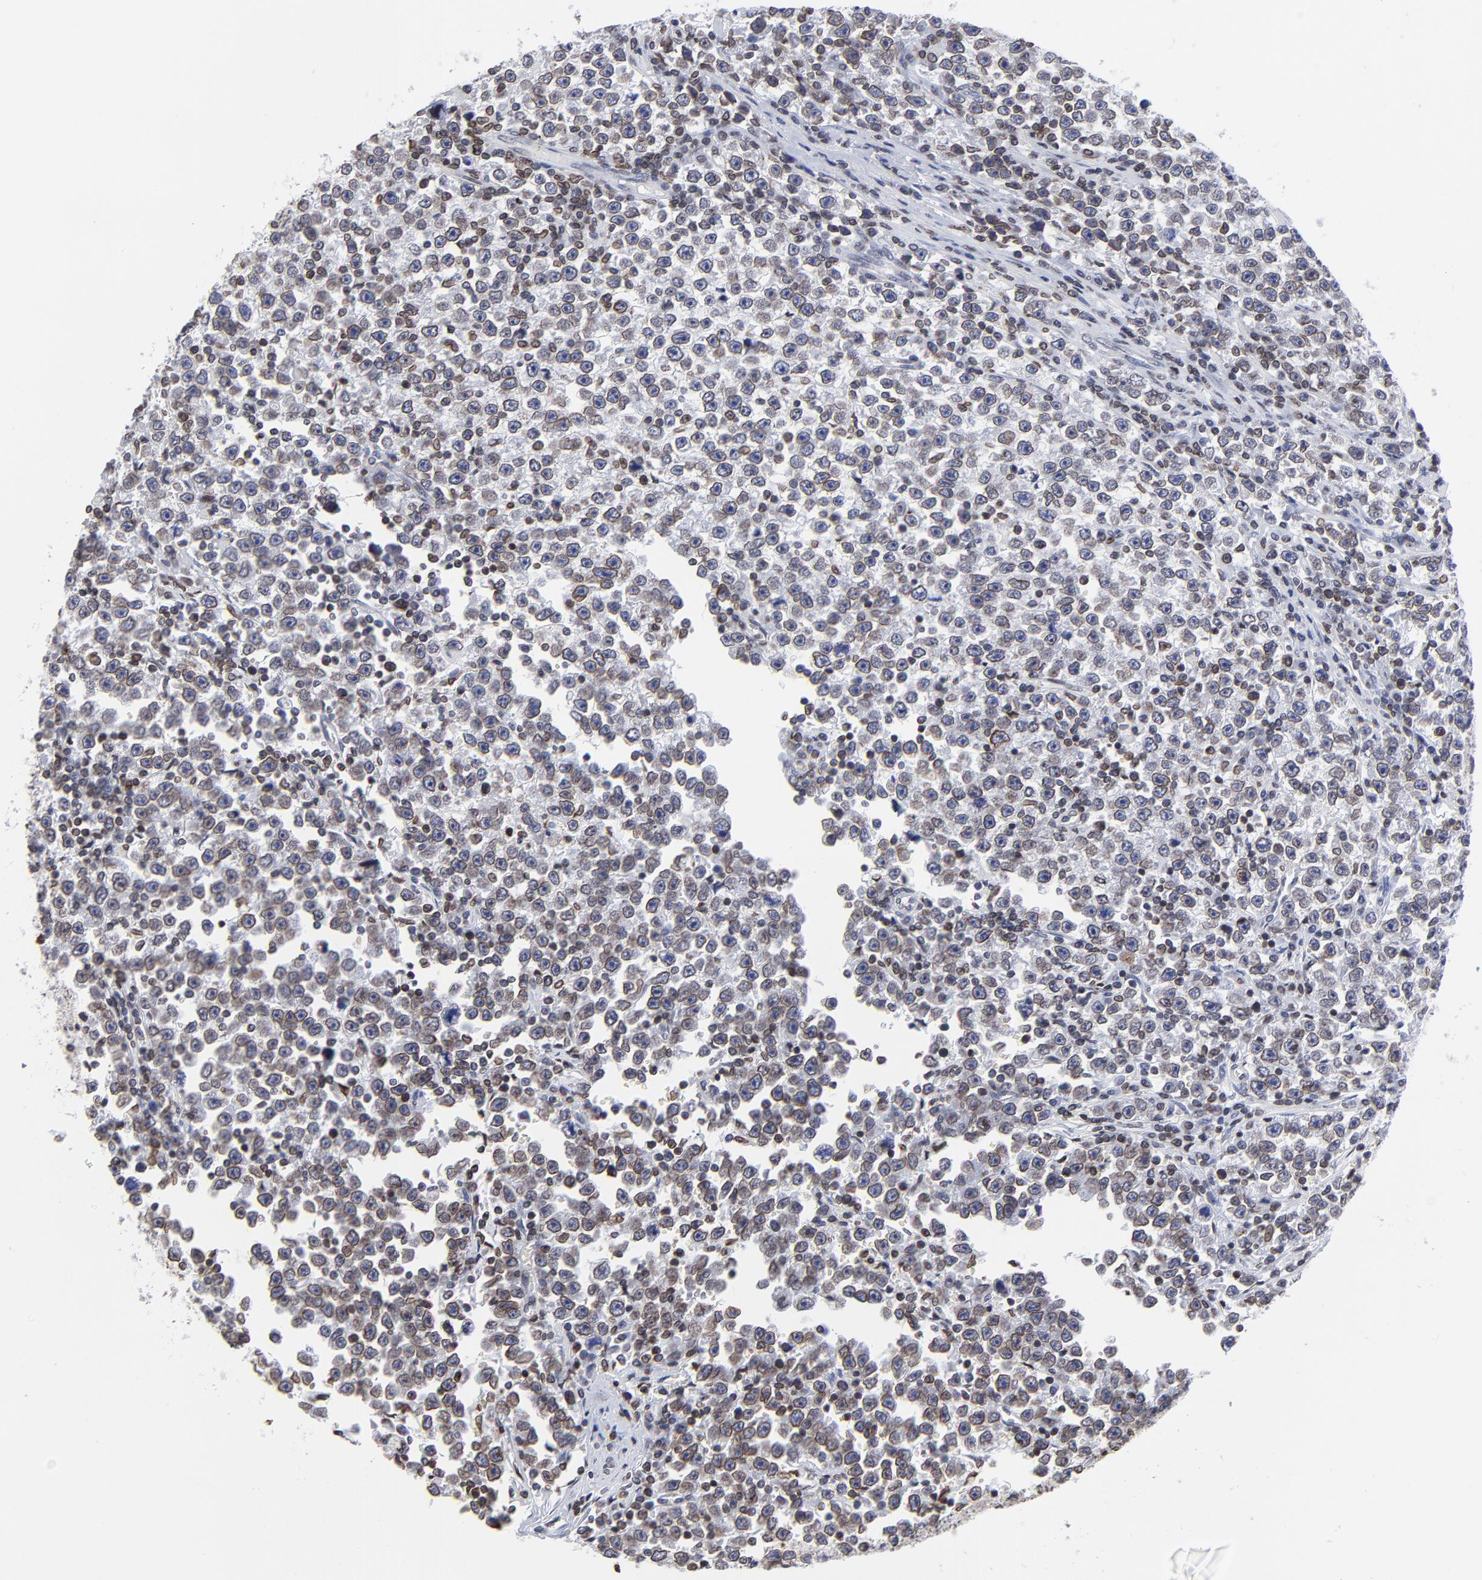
{"staining": {"intensity": "moderate", "quantity": "25%-75%", "location": "cytoplasmic/membranous,nuclear"}, "tissue": "testis cancer", "cell_type": "Tumor cells", "image_type": "cancer", "snomed": [{"axis": "morphology", "description": "Seminoma, NOS"}, {"axis": "topography", "description": "Testis"}], "caption": "Immunohistochemistry micrograph of human testis seminoma stained for a protein (brown), which shows medium levels of moderate cytoplasmic/membranous and nuclear expression in approximately 25%-75% of tumor cells.", "gene": "THAP7", "patient": {"sex": "male", "age": 43}}